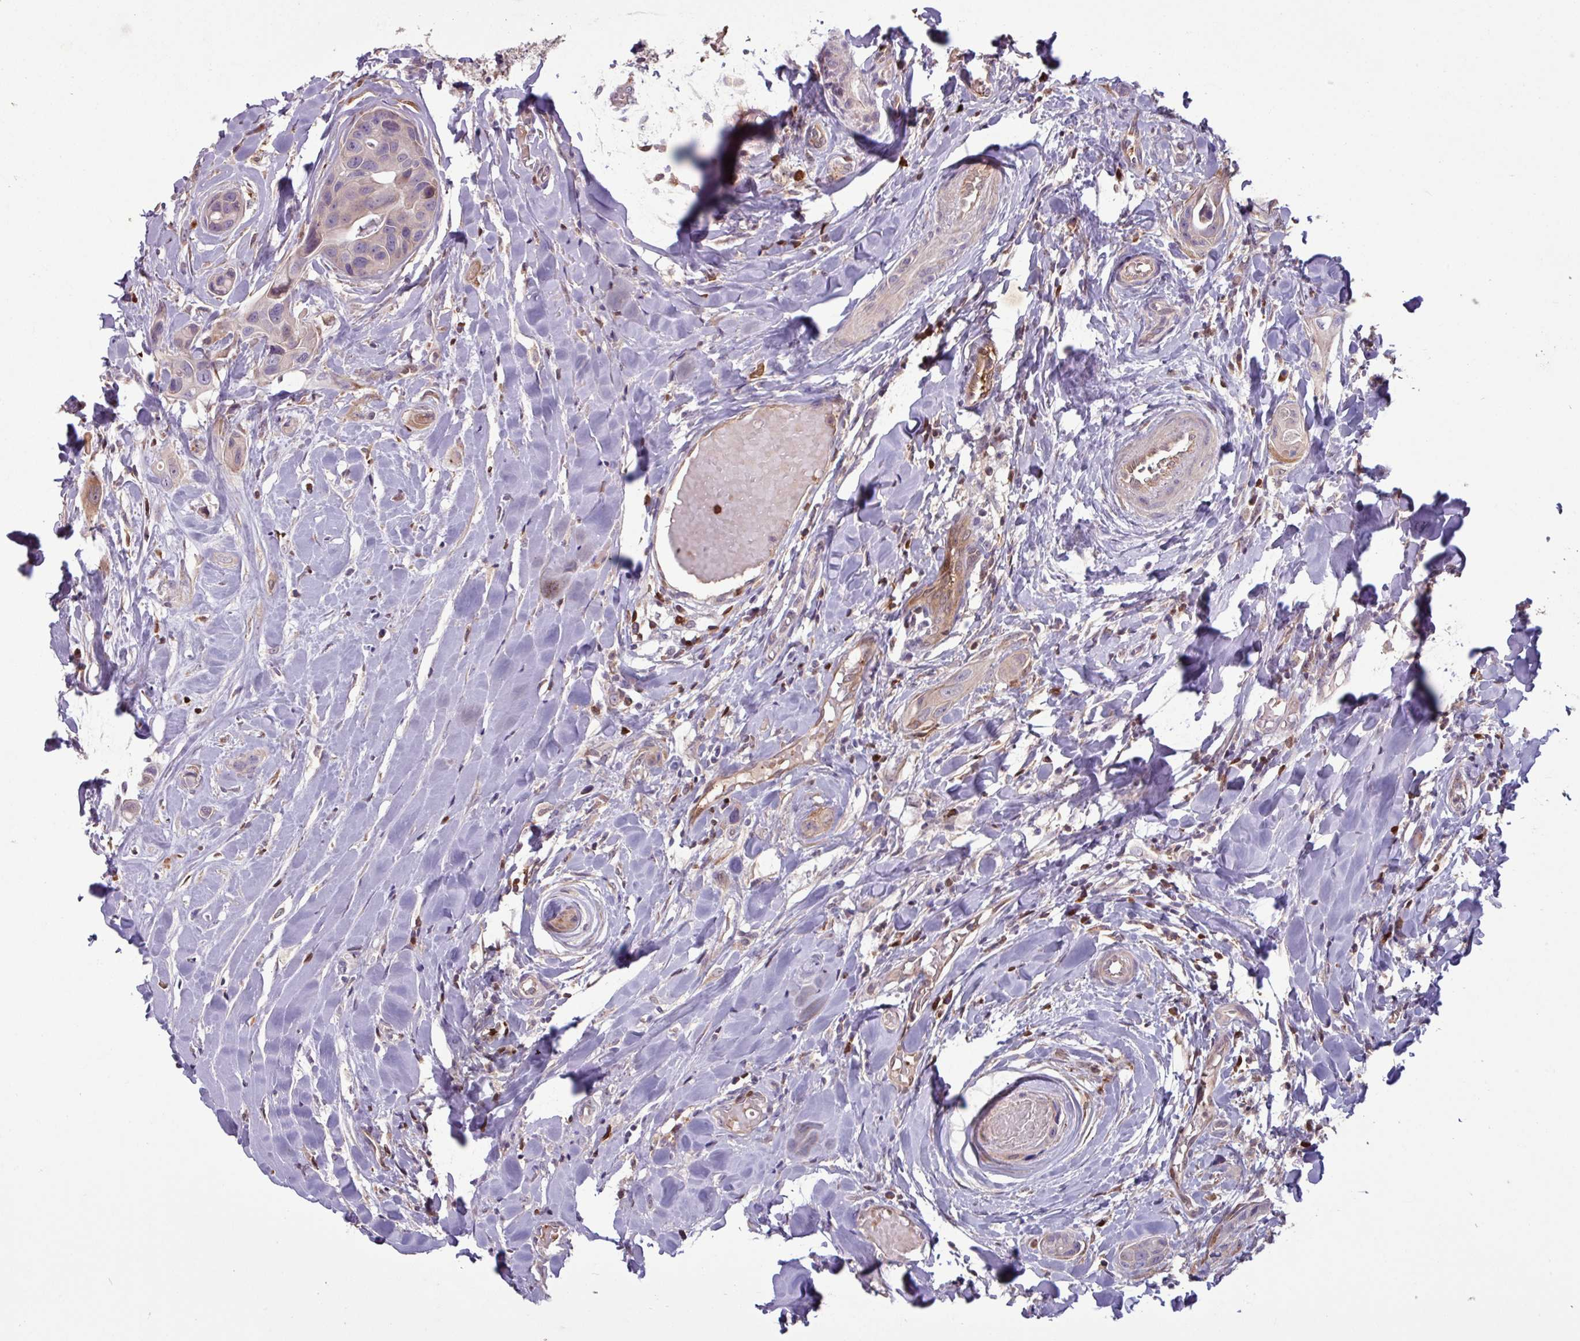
{"staining": {"intensity": "moderate", "quantity": "<25%", "location": "cytoplasmic/membranous"}, "tissue": "head and neck cancer", "cell_type": "Tumor cells", "image_type": "cancer", "snomed": [{"axis": "morphology", "description": "Adenocarcinoma, NOS"}, {"axis": "morphology", "description": "Adenocarcinoma, metastatic, NOS"}, {"axis": "topography", "description": "Head-Neck"}], "caption": "Adenocarcinoma (head and neck) stained with a brown dye exhibits moderate cytoplasmic/membranous positive expression in approximately <25% of tumor cells.", "gene": "SEC61G", "patient": {"sex": "male", "age": 75}}